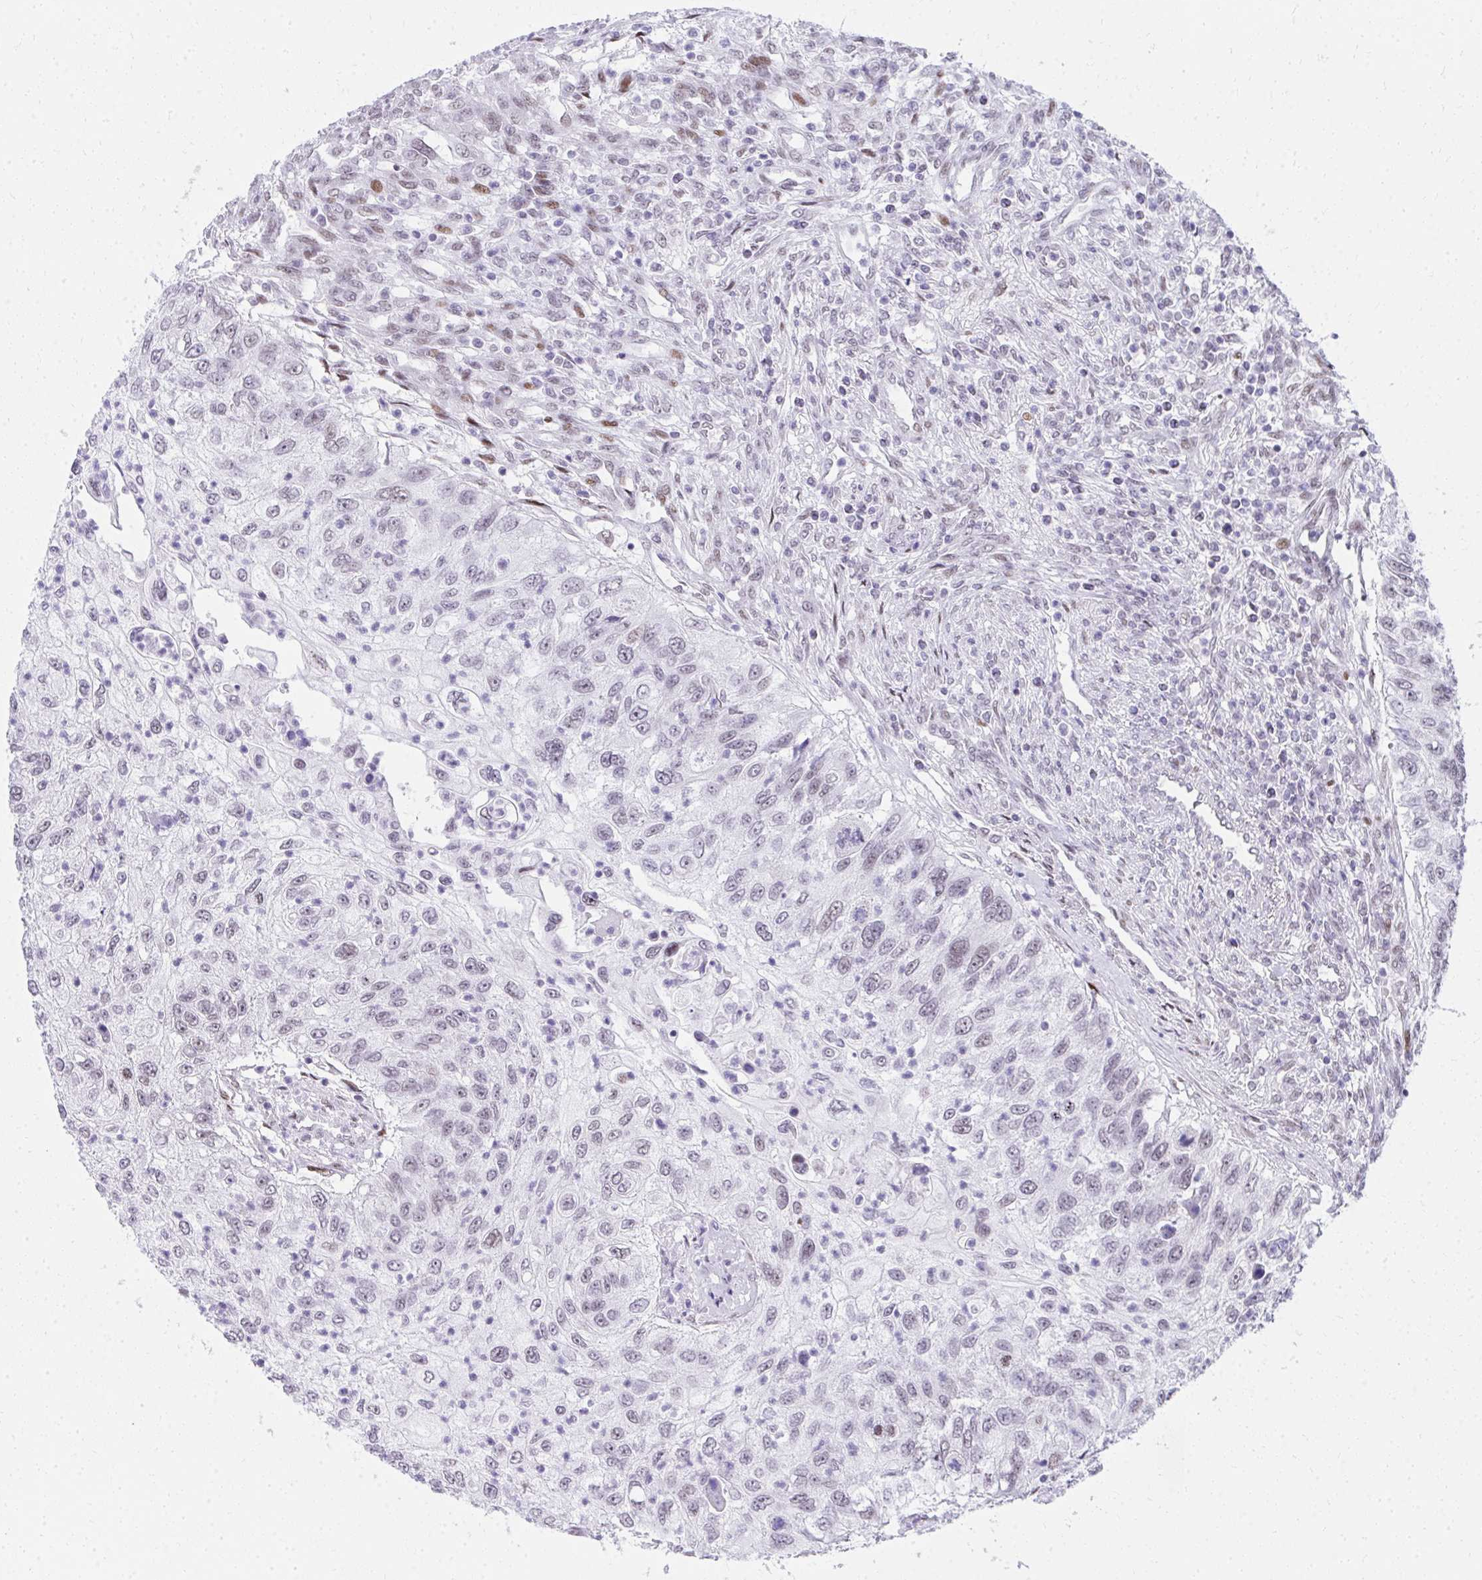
{"staining": {"intensity": "weak", "quantity": "25%-75%", "location": "nuclear"}, "tissue": "urothelial cancer", "cell_type": "Tumor cells", "image_type": "cancer", "snomed": [{"axis": "morphology", "description": "Urothelial carcinoma, High grade"}, {"axis": "topography", "description": "Urinary bladder"}], "caption": "Human urothelial carcinoma (high-grade) stained for a protein (brown) demonstrates weak nuclear positive expression in approximately 25%-75% of tumor cells.", "gene": "GLDN", "patient": {"sex": "female", "age": 60}}